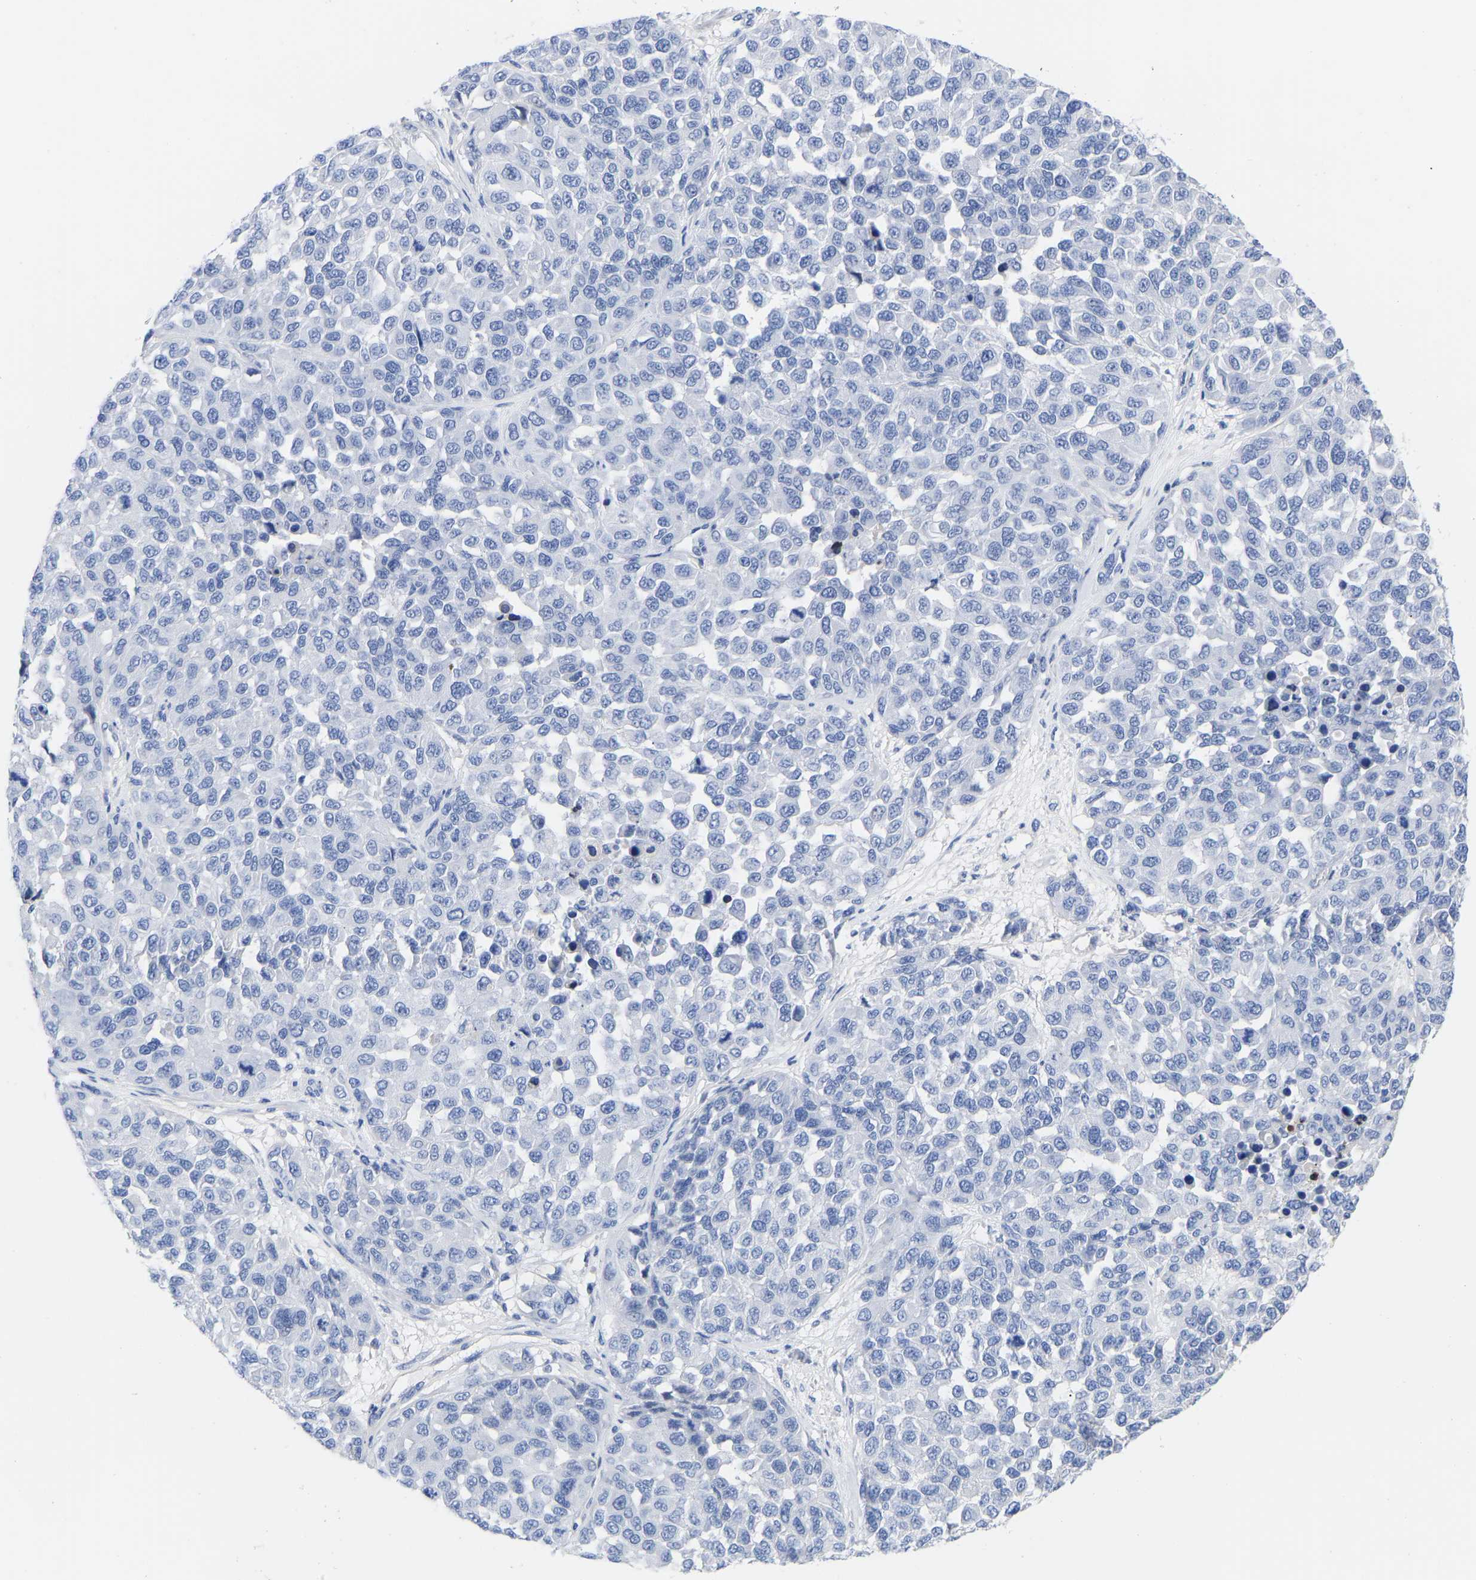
{"staining": {"intensity": "negative", "quantity": "none", "location": "none"}, "tissue": "melanoma", "cell_type": "Tumor cells", "image_type": "cancer", "snomed": [{"axis": "morphology", "description": "Malignant melanoma, NOS"}, {"axis": "topography", "description": "Skin"}], "caption": "Tumor cells are negative for protein expression in human malignant melanoma.", "gene": "GPA33", "patient": {"sex": "male", "age": 62}}